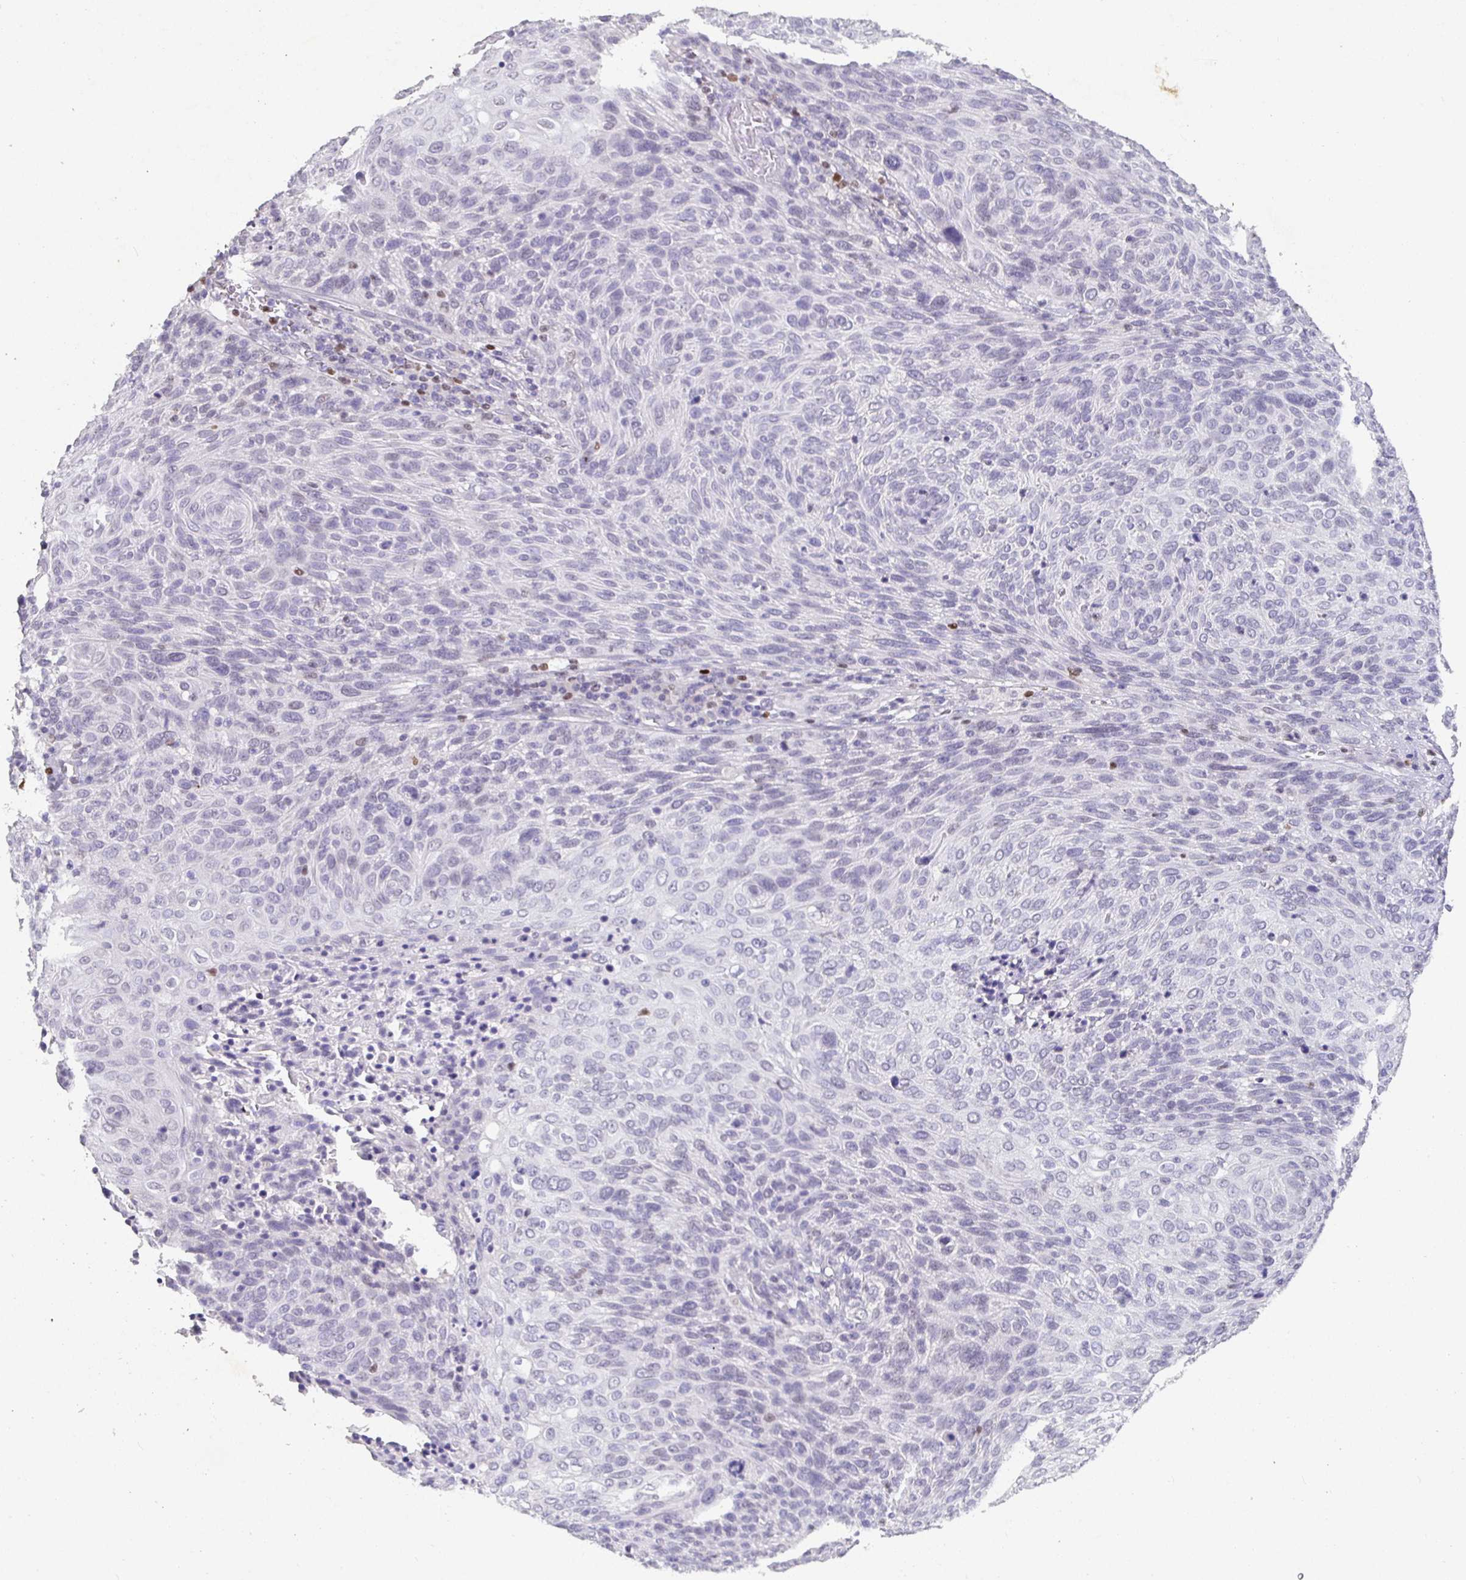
{"staining": {"intensity": "negative", "quantity": "none", "location": "none"}, "tissue": "cervical cancer", "cell_type": "Tumor cells", "image_type": "cancer", "snomed": [{"axis": "morphology", "description": "Squamous cell carcinoma, NOS"}, {"axis": "topography", "description": "Cervix"}], "caption": "High power microscopy image of an immunohistochemistry (IHC) micrograph of squamous cell carcinoma (cervical), revealing no significant positivity in tumor cells. (DAB IHC with hematoxylin counter stain).", "gene": "SATB1", "patient": {"sex": "female", "age": 31}}